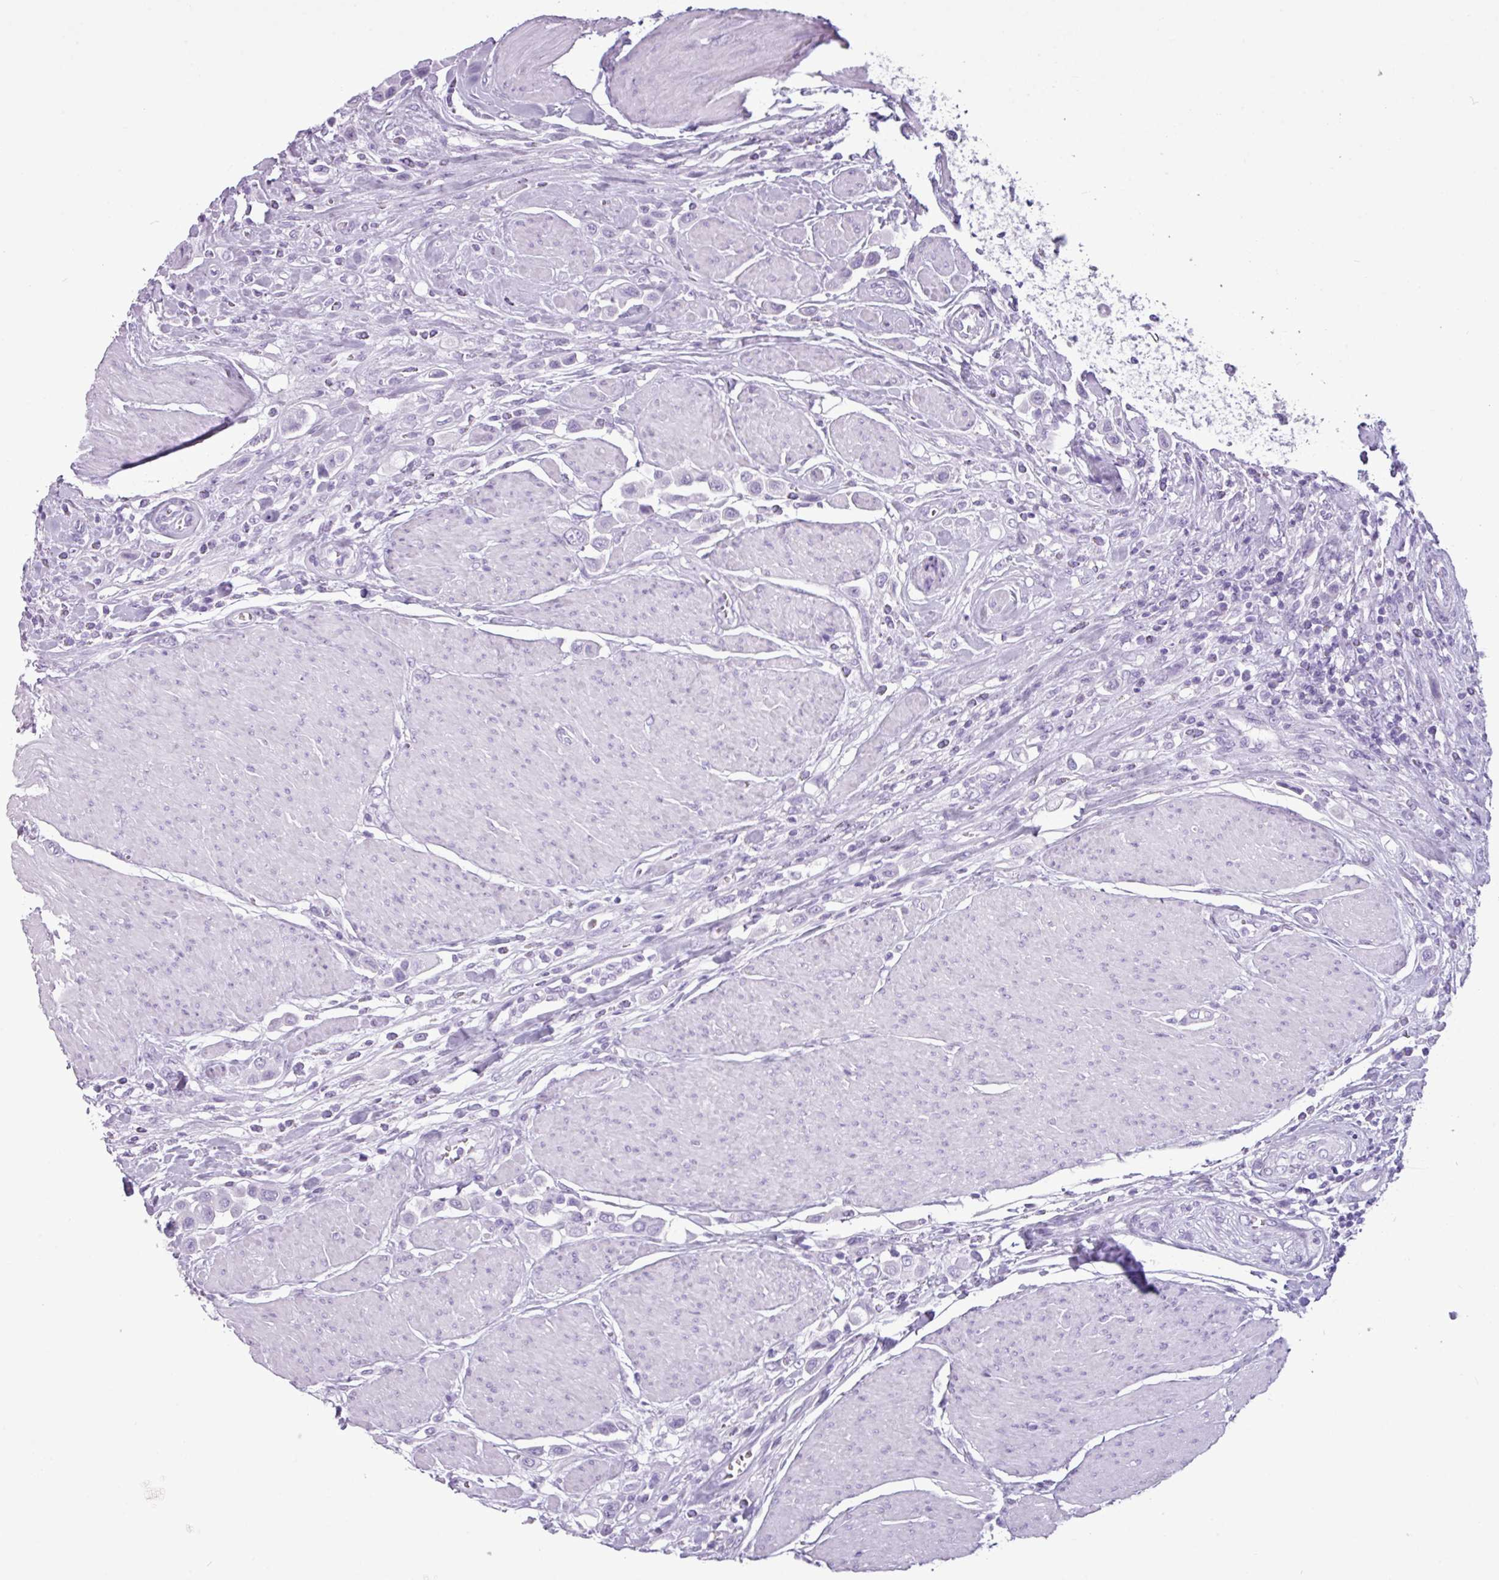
{"staining": {"intensity": "negative", "quantity": "none", "location": "none"}, "tissue": "urothelial cancer", "cell_type": "Tumor cells", "image_type": "cancer", "snomed": [{"axis": "morphology", "description": "Urothelial carcinoma, High grade"}, {"axis": "topography", "description": "Urinary bladder"}], "caption": "Photomicrograph shows no protein expression in tumor cells of urothelial cancer tissue.", "gene": "AMY1B", "patient": {"sex": "male", "age": 50}}